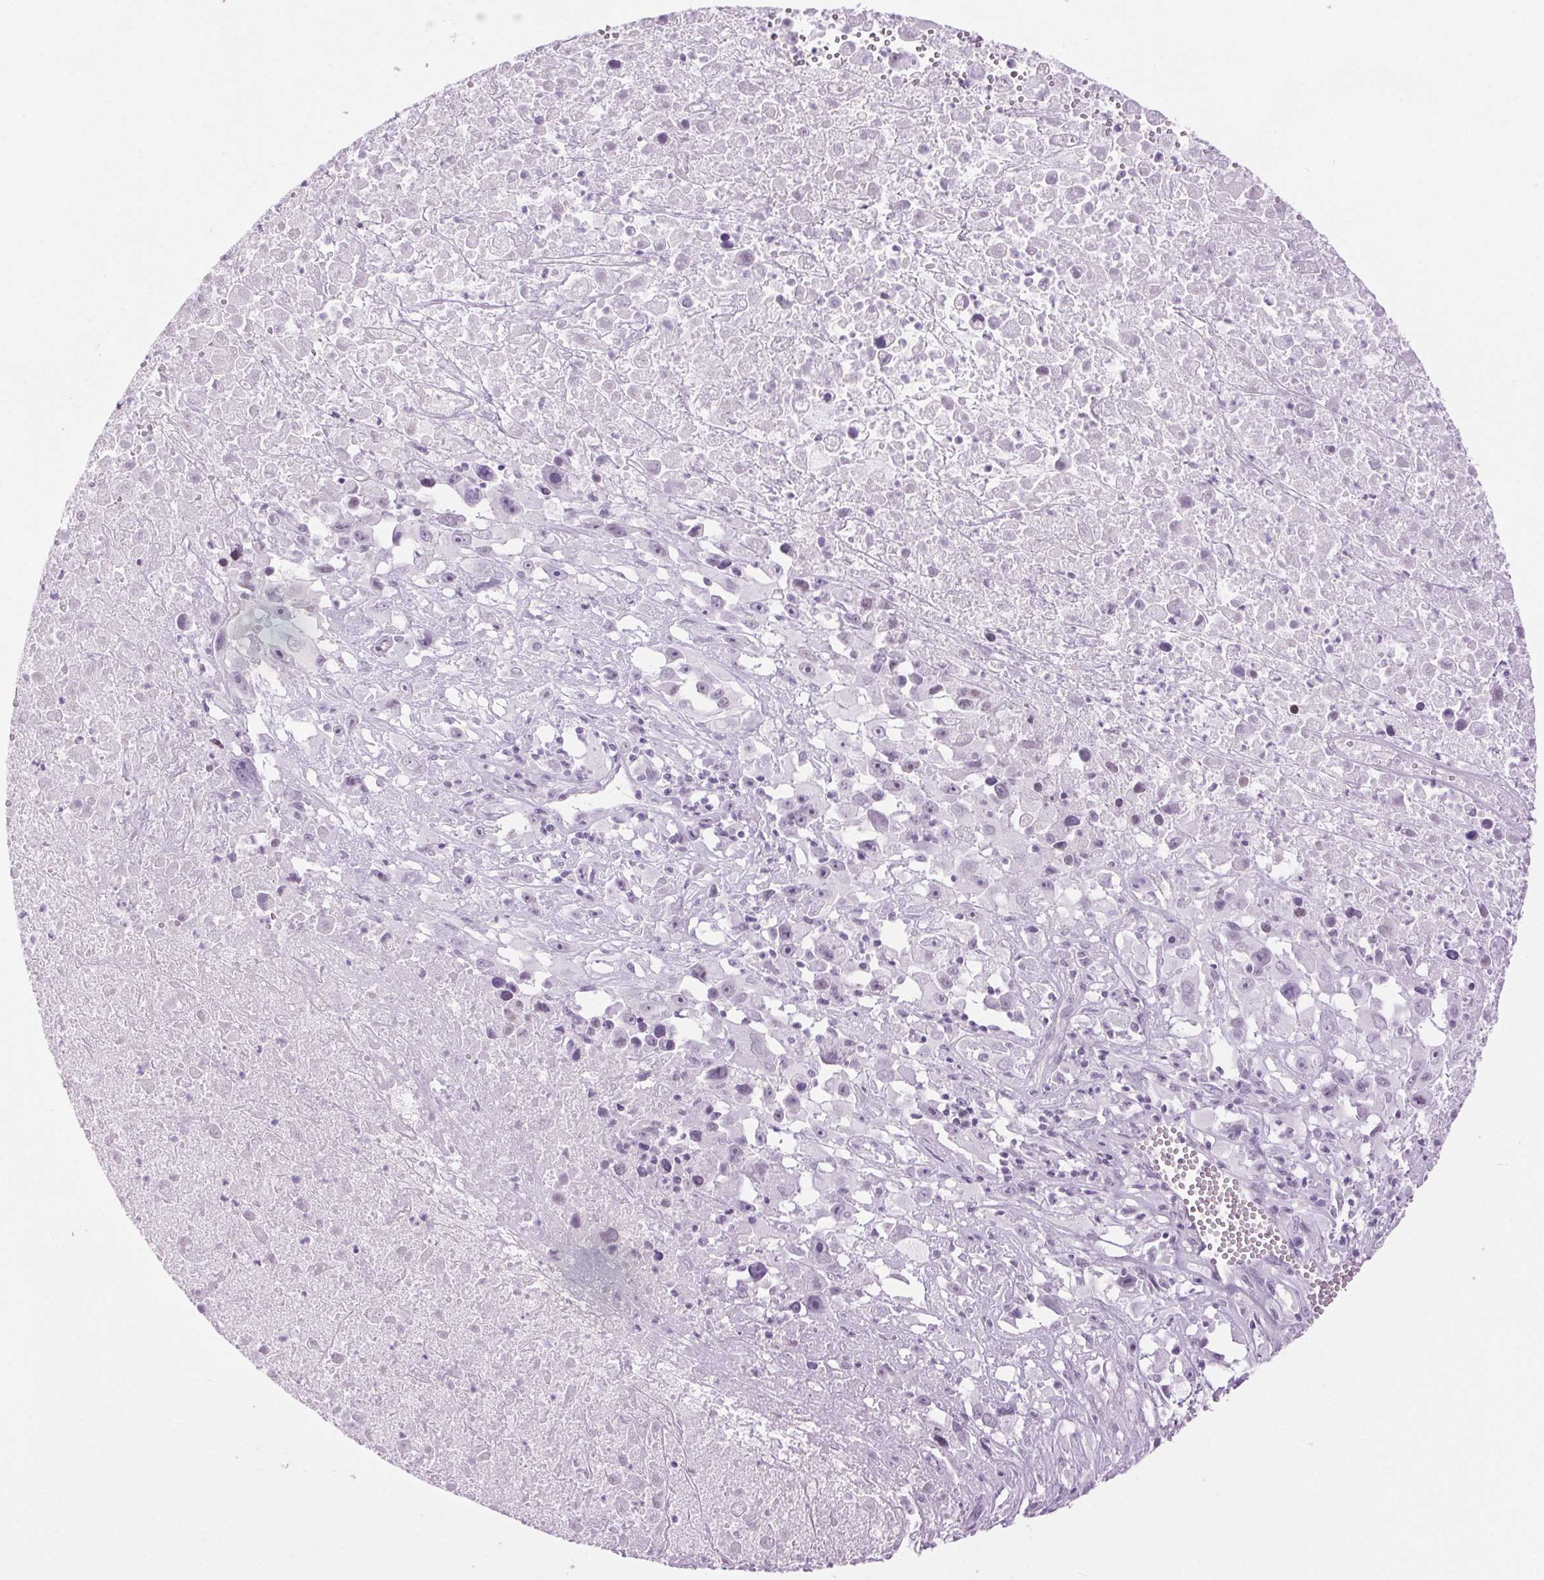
{"staining": {"intensity": "negative", "quantity": "none", "location": "none"}, "tissue": "melanoma", "cell_type": "Tumor cells", "image_type": "cancer", "snomed": [{"axis": "morphology", "description": "Malignant melanoma, Metastatic site"}, {"axis": "topography", "description": "Soft tissue"}], "caption": "Photomicrograph shows no protein expression in tumor cells of melanoma tissue.", "gene": "BEND2", "patient": {"sex": "male", "age": 50}}